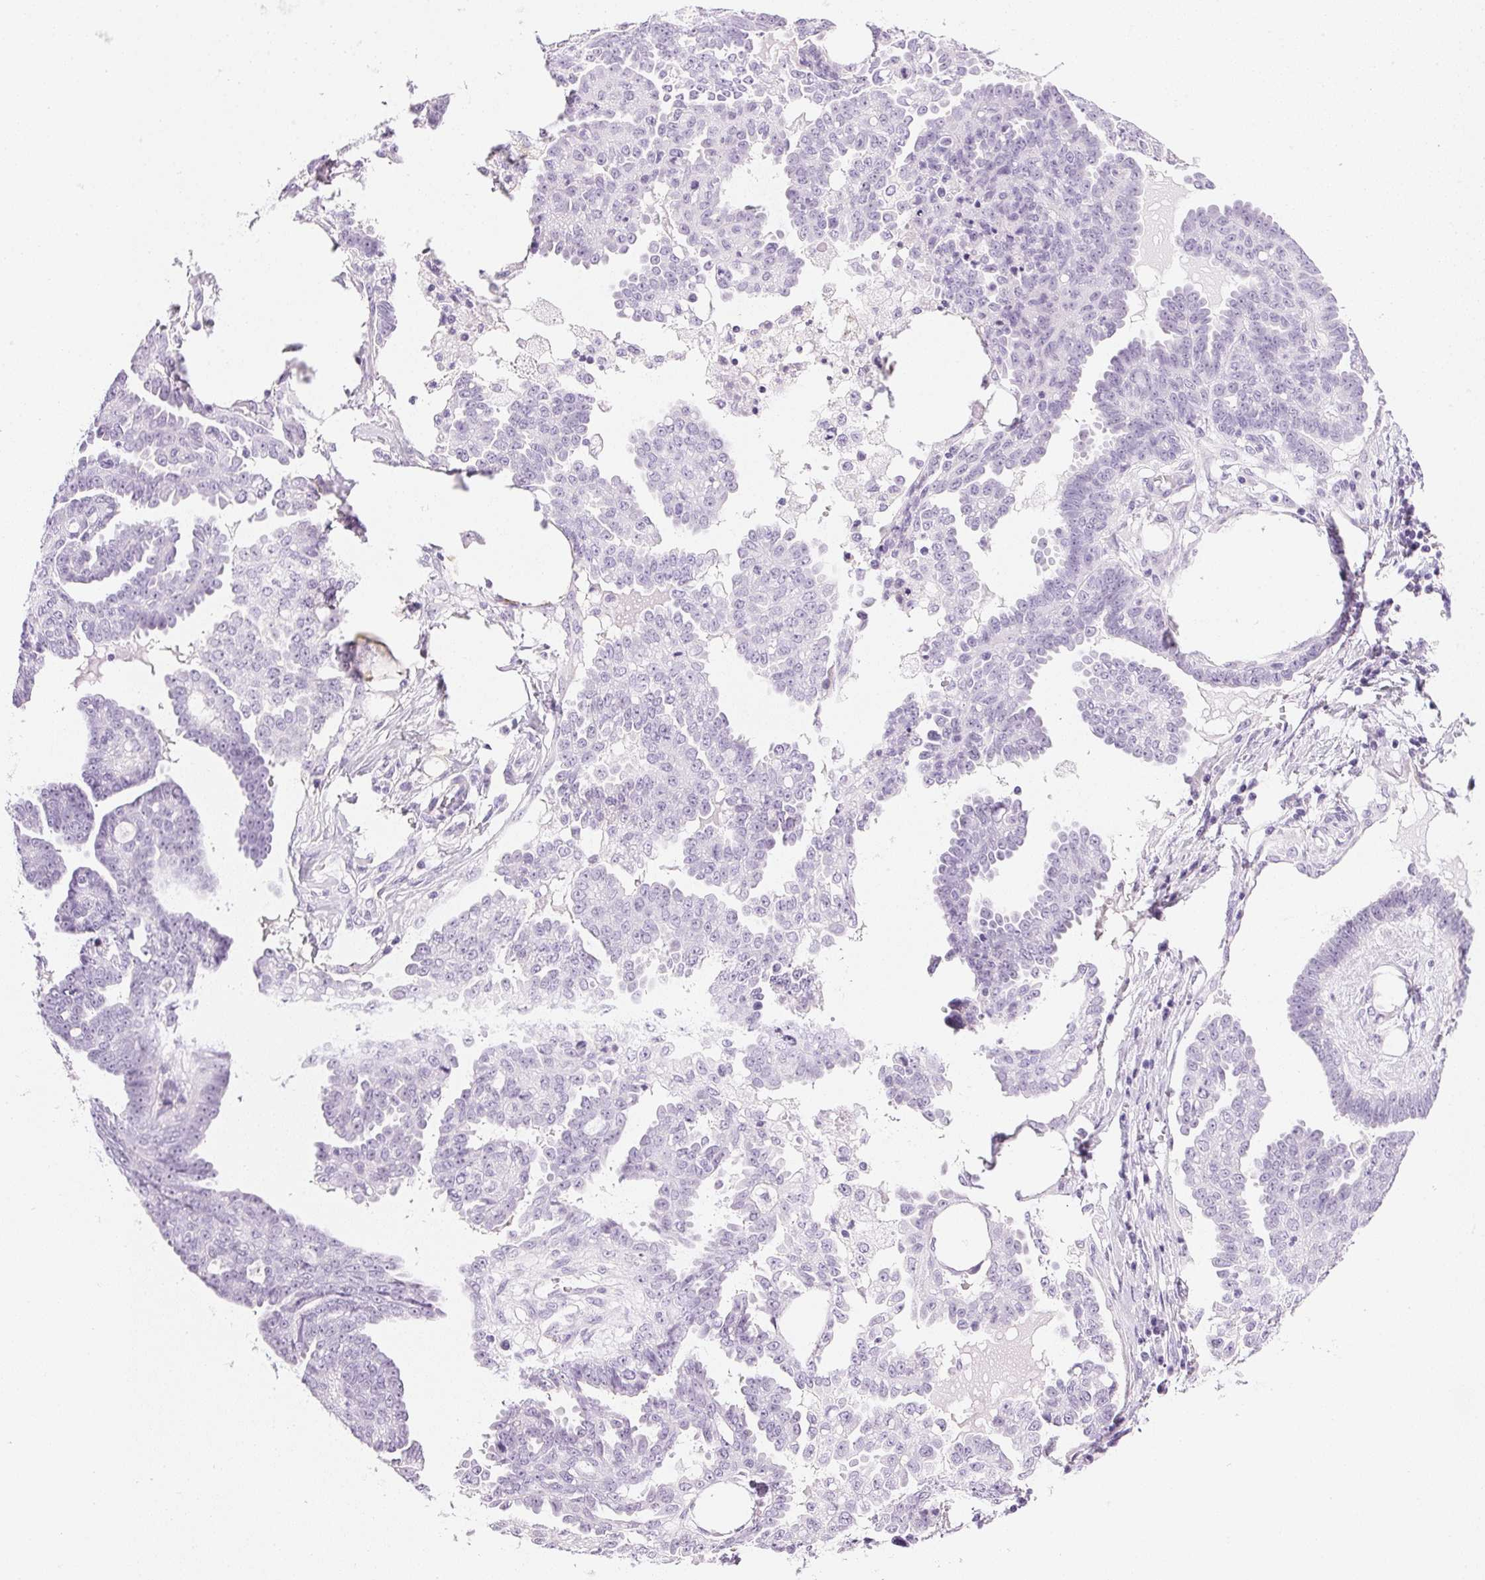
{"staining": {"intensity": "negative", "quantity": "none", "location": "none"}, "tissue": "ovarian cancer", "cell_type": "Tumor cells", "image_type": "cancer", "snomed": [{"axis": "morphology", "description": "Cystadenocarcinoma, serous, NOS"}, {"axis": "topography", "description": "Ovary"}], "caption": "An image of human ovarian cancer (serous cystadenocarcinoma) is negative for staining in tumor cells.", "gene": "IGFBP1", "patient": {"sex": "female", "age": 71}}